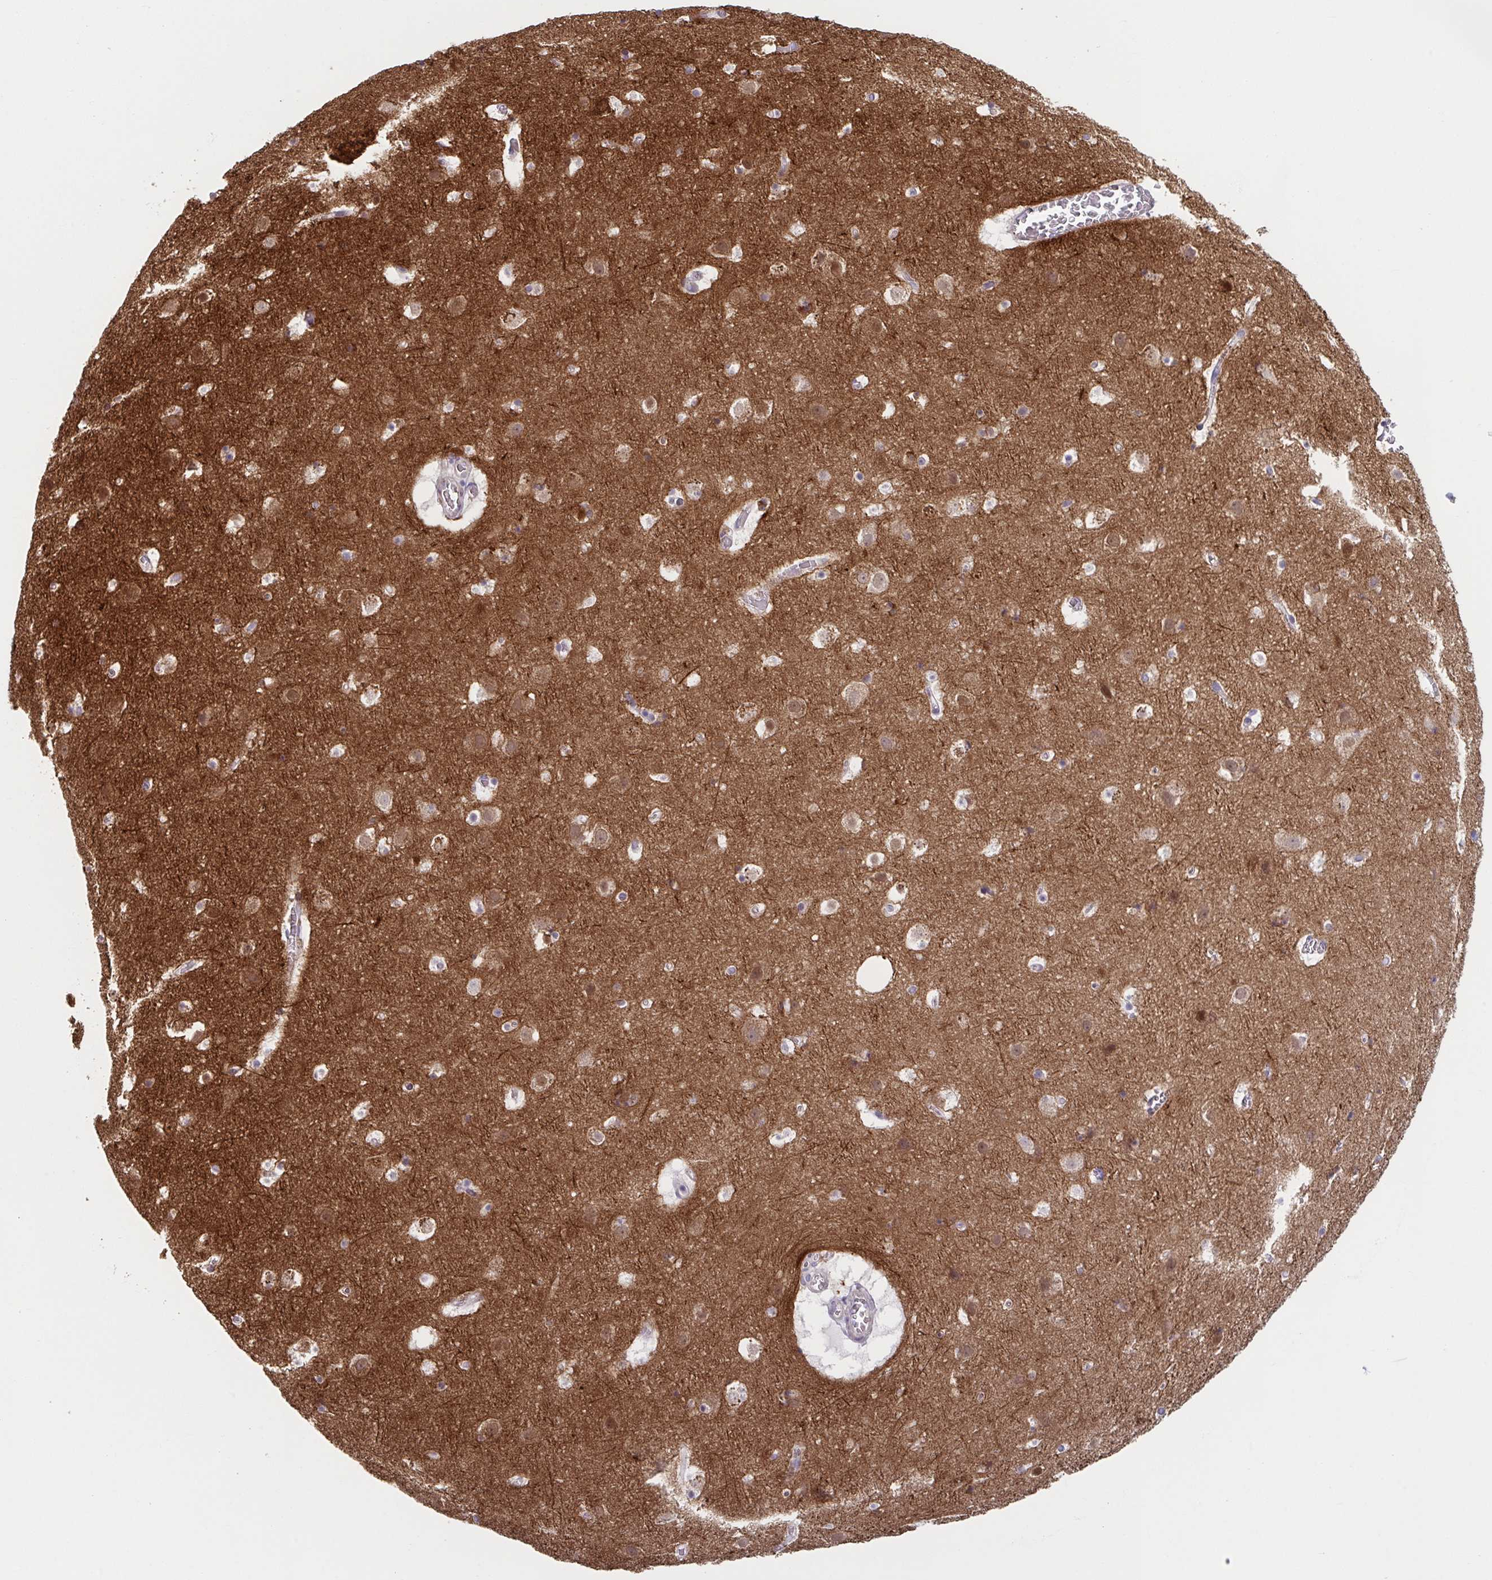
{"staining": {"intensity": "negative", "quantity": "none", "location": "none"}, "tissue": "cerebral cortex", "cell_type": "Endothelial cells", "image_type": "normal", "snomed": [{"axis": "morphology", "description": "Normal tissue, NOS"}, {"axis": "topography", "description": "Cerebral cortex"}], "caption": "The micrograph demonstrates no significant positivity in endothelial cells of cerebral cortex. Brightfield microscopy of immunohistochemistry stained with DAB (3,3'-diaminobenzidine) (brown) and hematoxylin (blue), captured at high magnification.", "gene": "TNFSF10", "patient": {"sex": "female", "age": 42}}